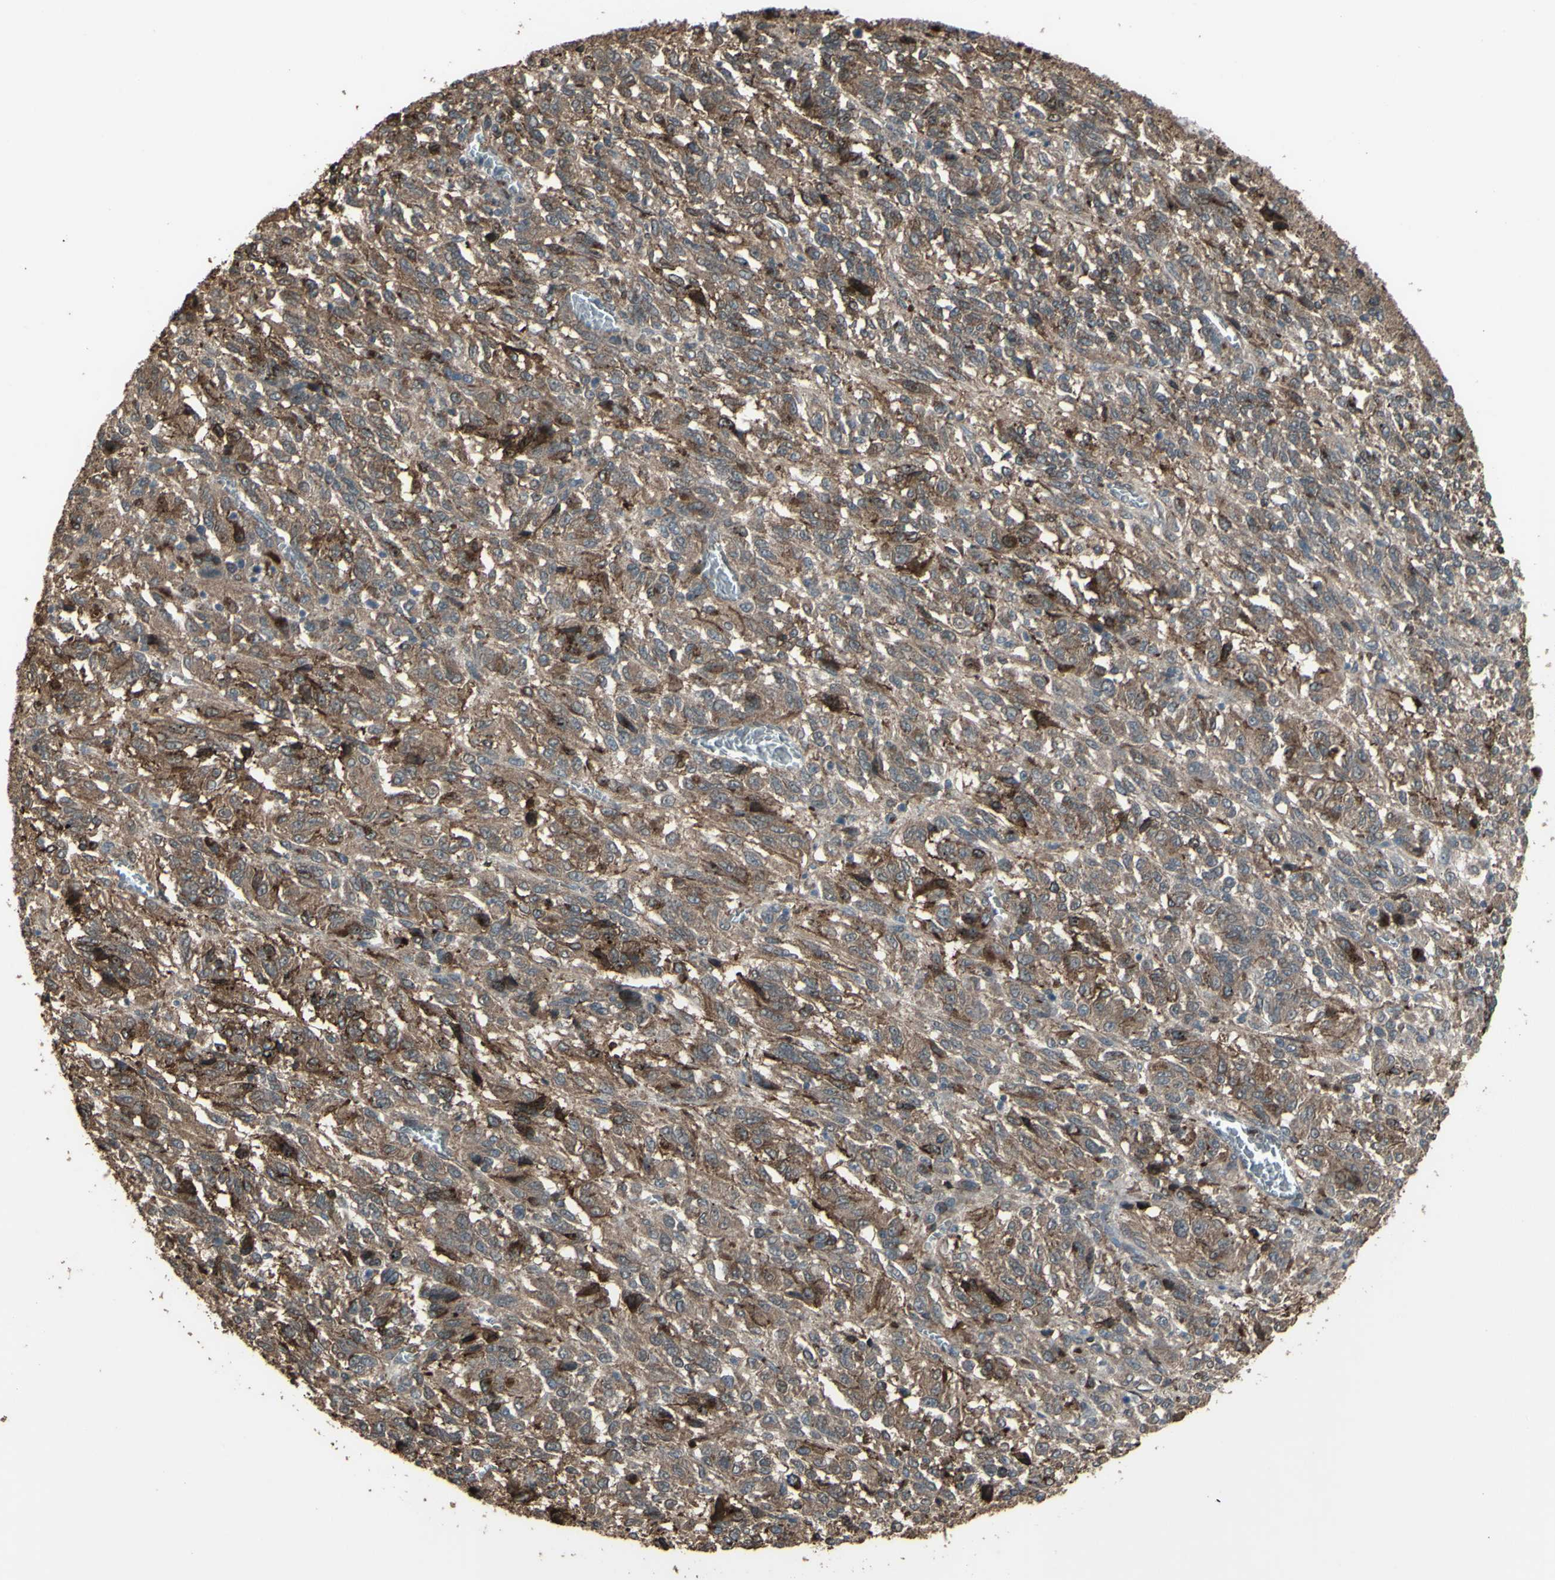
{"staining": {"intensity": "moderate", "quantity": ">75%", "location": "cytoplasmic/membranous"}, "tissue": "melanoma", "cell_type": "Tumor cells", "image_type": "cancer", "snomed": [{"axis": "morphology", "description": "Malignant melanoma, Metastatic site"}, {"axis": "topography", "description": "Lung"}], "caption": "The immunohistochemical stain highlights moderate cytoplasmic/membranous positivity in tumor cells of malignant melanoma (metastatic site) tissue.", "gene": "SMO", "patient": {"sex": "male", "age": 64}}